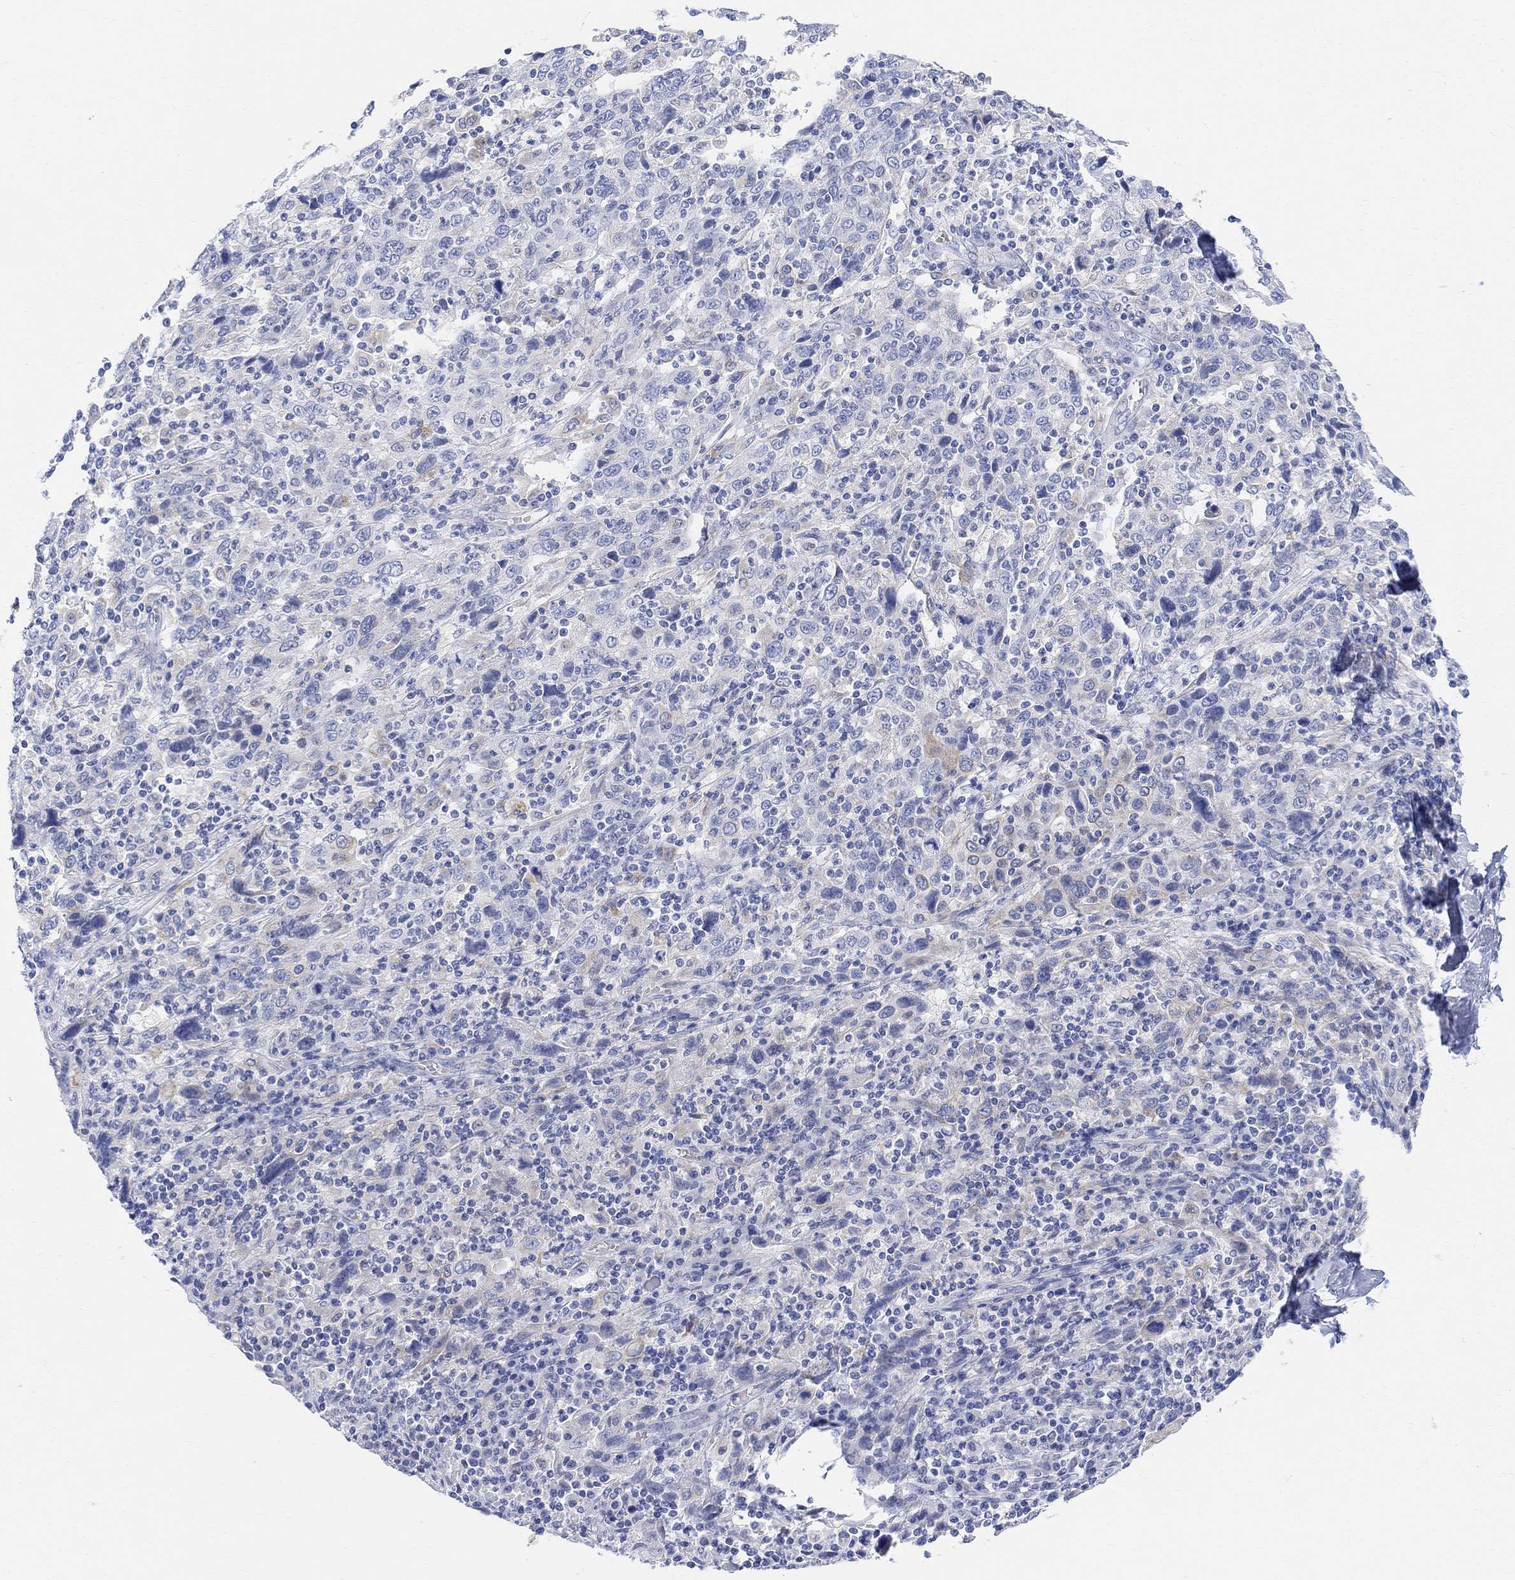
{"staining": {"intensity": "weak", "quantity": "<25%", "location": "cytoplasmic/membranous"}, "tissue": "cervical cancer", "cell_type": "Tumor cells", "image_type": "cancer", "snomed": [{"axis": "morphology", "description": "Squamous cell carcinoma, NOS"}, {"axis": "topography", "description": "Cervix"}], "caption": "Human cervical cancer (squamous cell carcinoma) stained for a protein using immunohistochemistry (IHC) reveals no staining in tumor cells.", "gene": "RETNLB", "patient": {"sex": "female", "age": 46}}